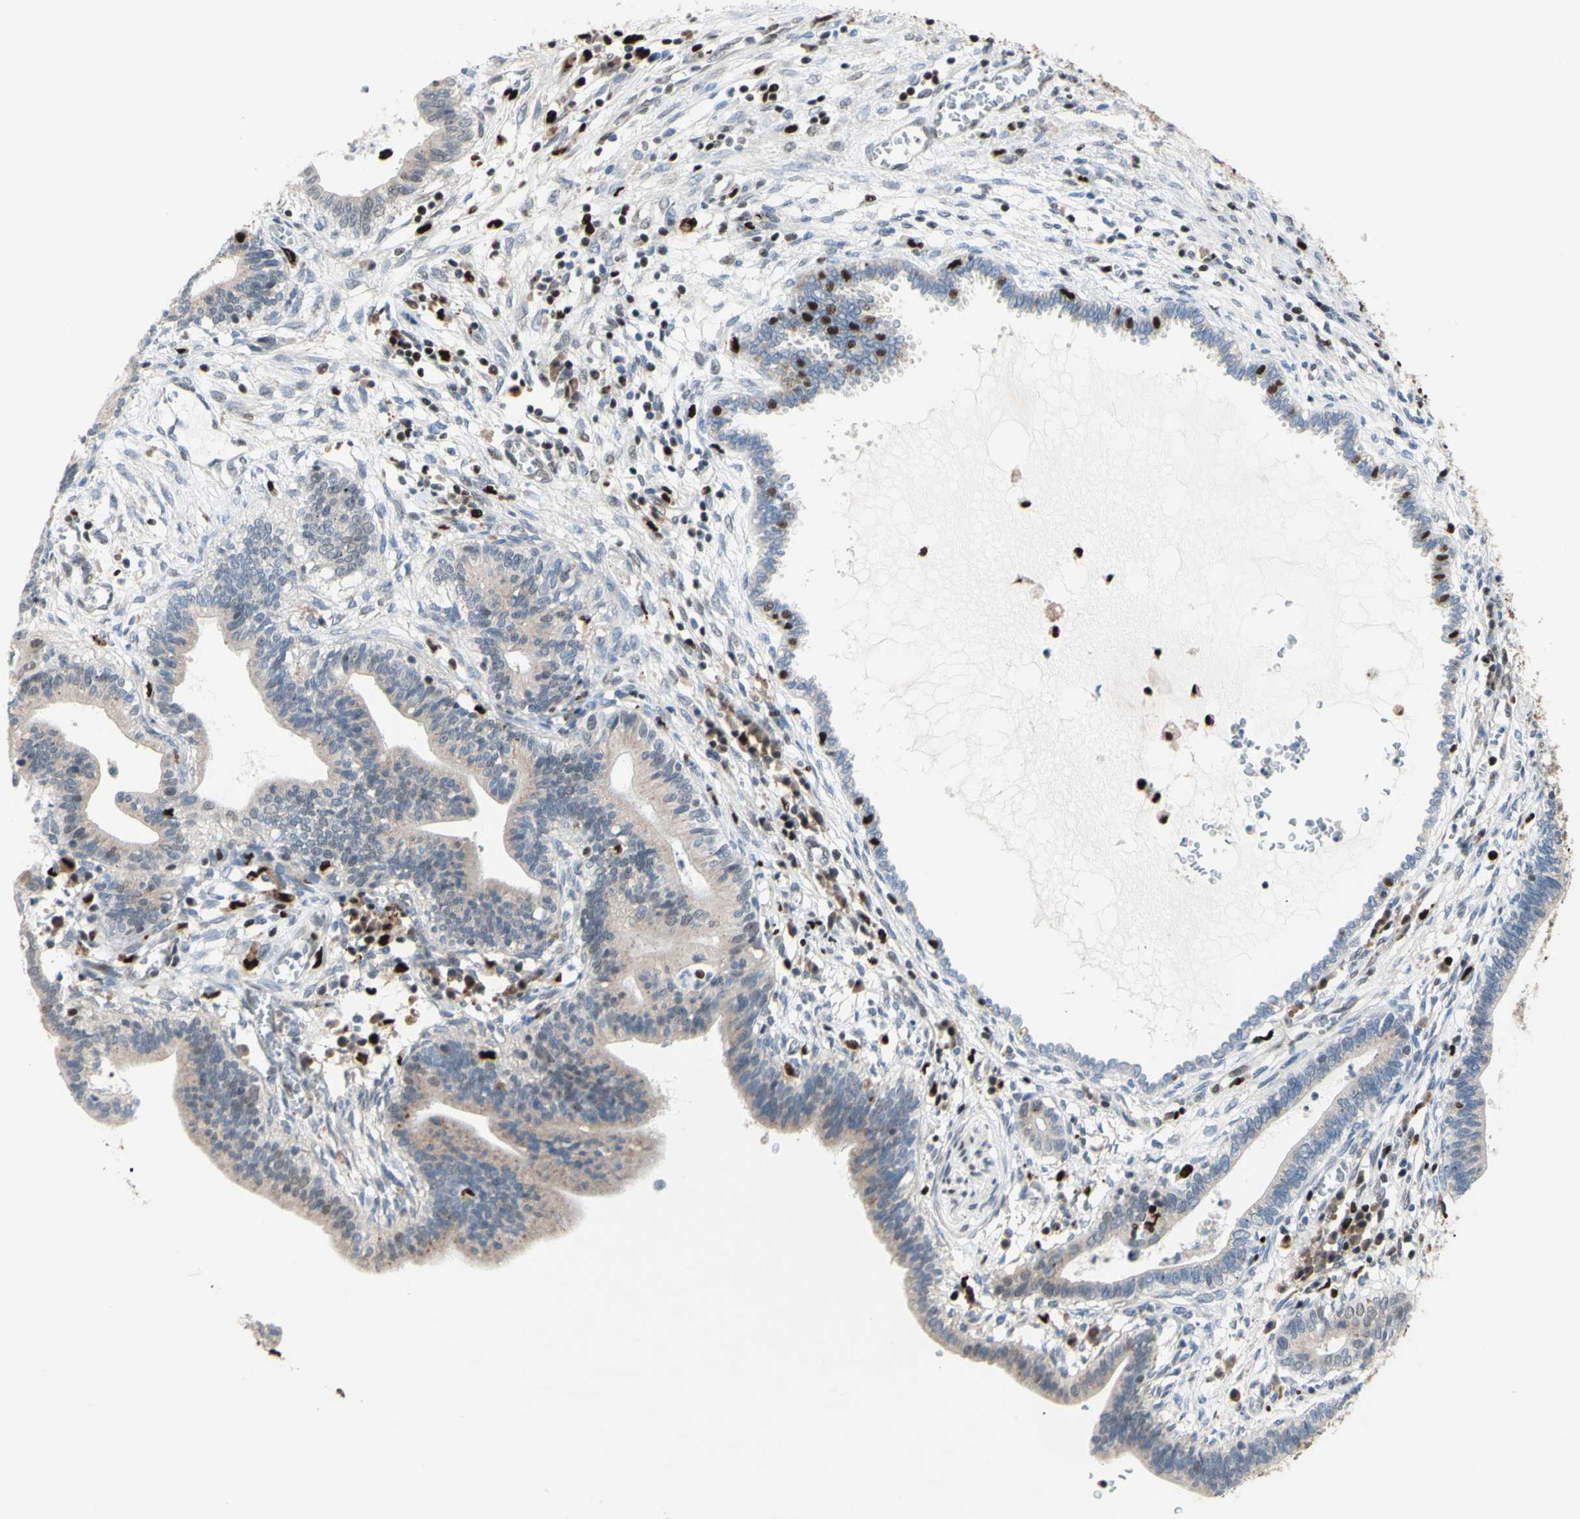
{"staining": {"intensity": "weak", "quantity": ">75%", "location": "cytoplasmic/membranous"}, "tissue": "cervical cancer", "cell_type": "Tumor cells", "image_type": "cancer", "snomed": [{"axis": "morphology", "description": "Adenocarcinoma, NOS"}, {"axis": "topography", "description": "Cervix"}], "caption": "Human cervical cancer (adenocarcinoma) stained with a brown dye exhibits weak cytoplasmic/membranous positive staining in about >75% of tumor cells.", "gene": "EED", "patient": {"sex": "female", "age": 44}}